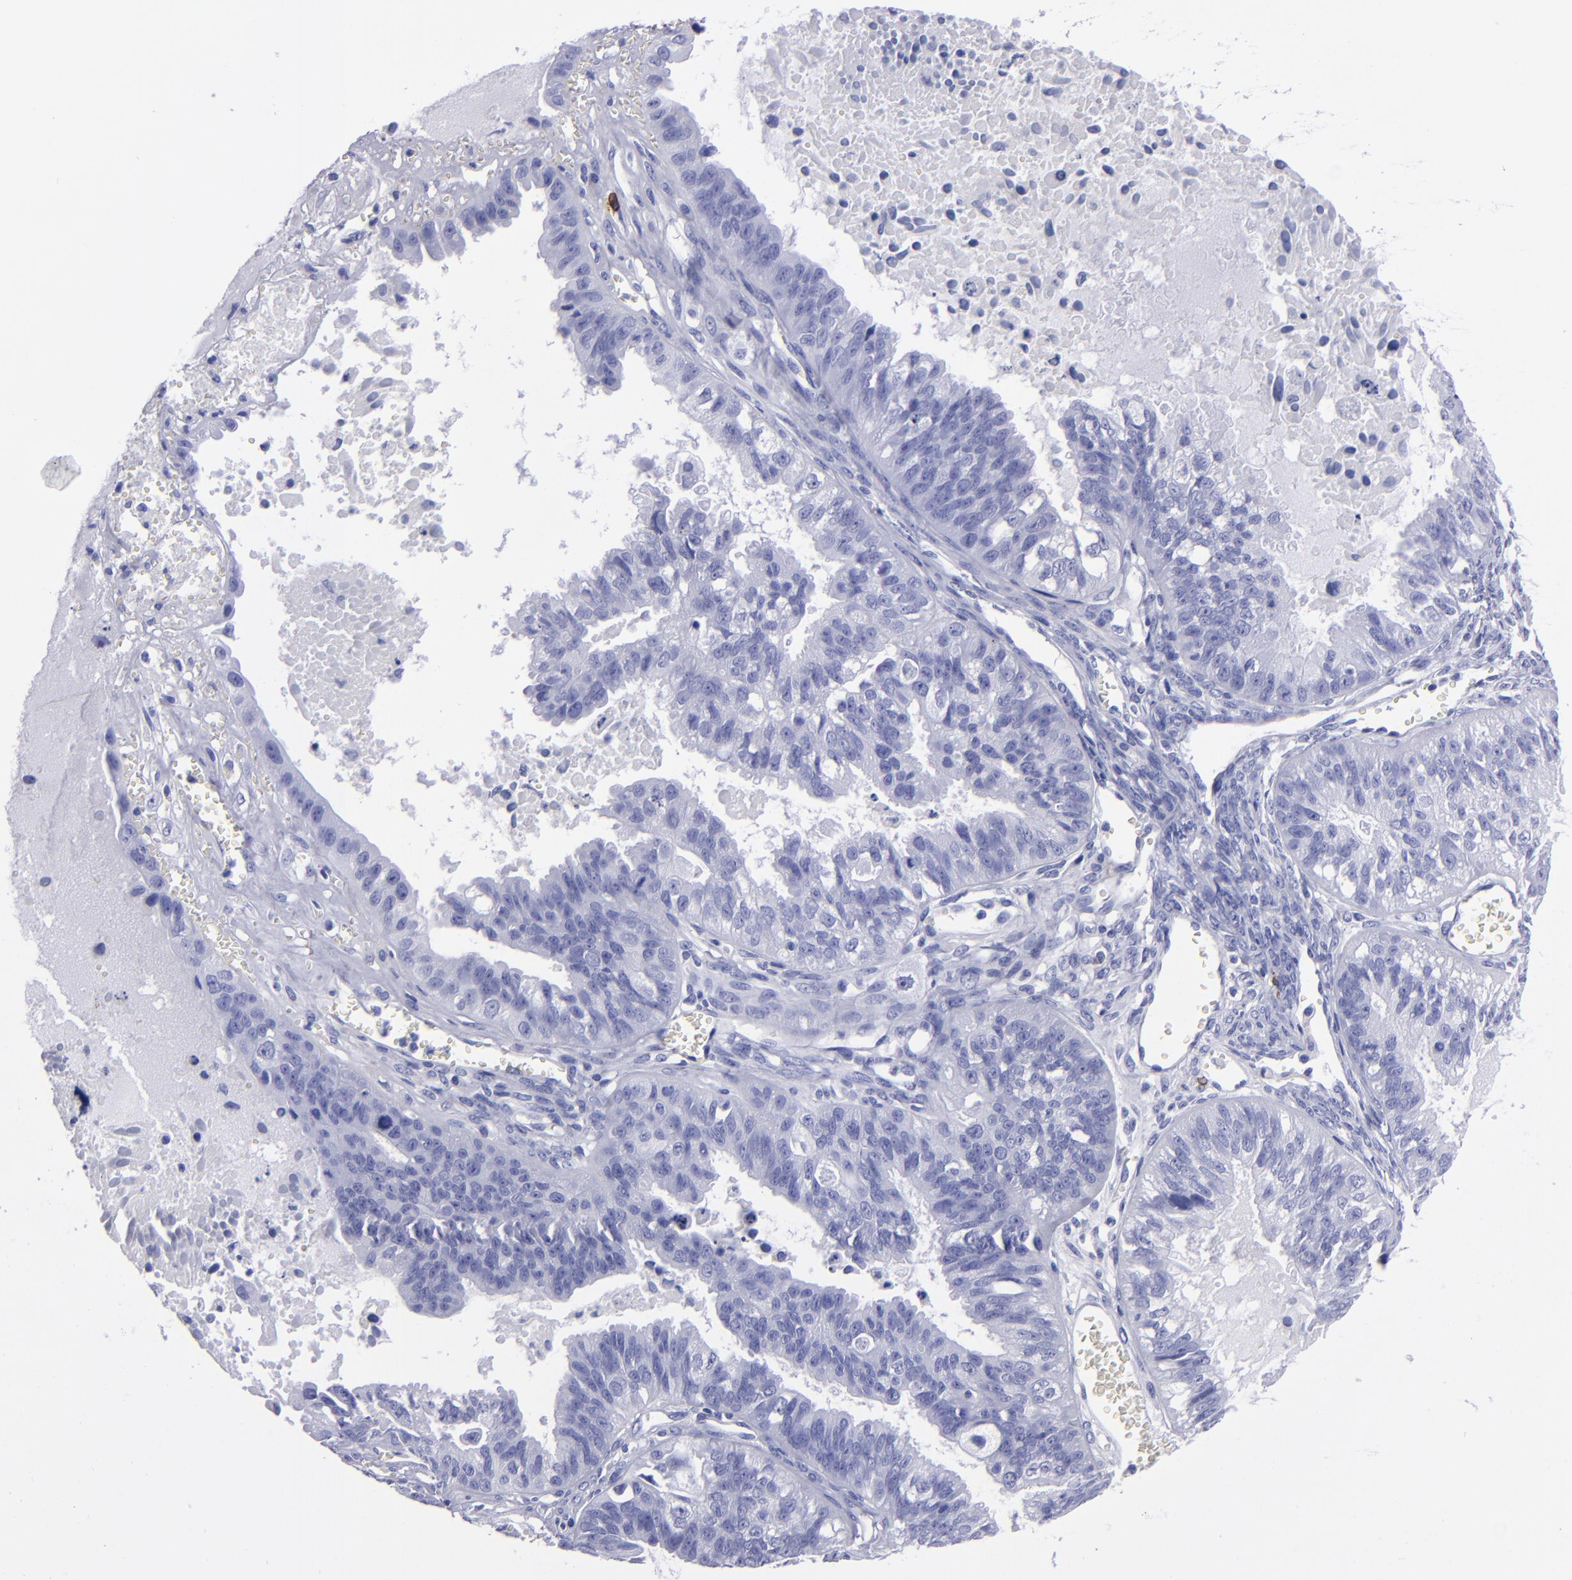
{"staining": {"intensity": "negative", "quantity": "none", "location": "none"}, "tissue": "ovarian cancer", "cell_type": "Tumor cells", "image_type": "cancer", "snomed": [{"axis": "morphology", "description": "Carcinoma, endometroid"}, {"axis": "topography", "description": "Ovary"}], "caption": "This is an IHC histopathology image of ovarian endometroid carcinoma. There is no expression in tumor cells.", "gene": "CD38", "patient": {"sex": "female", "age": 85}}